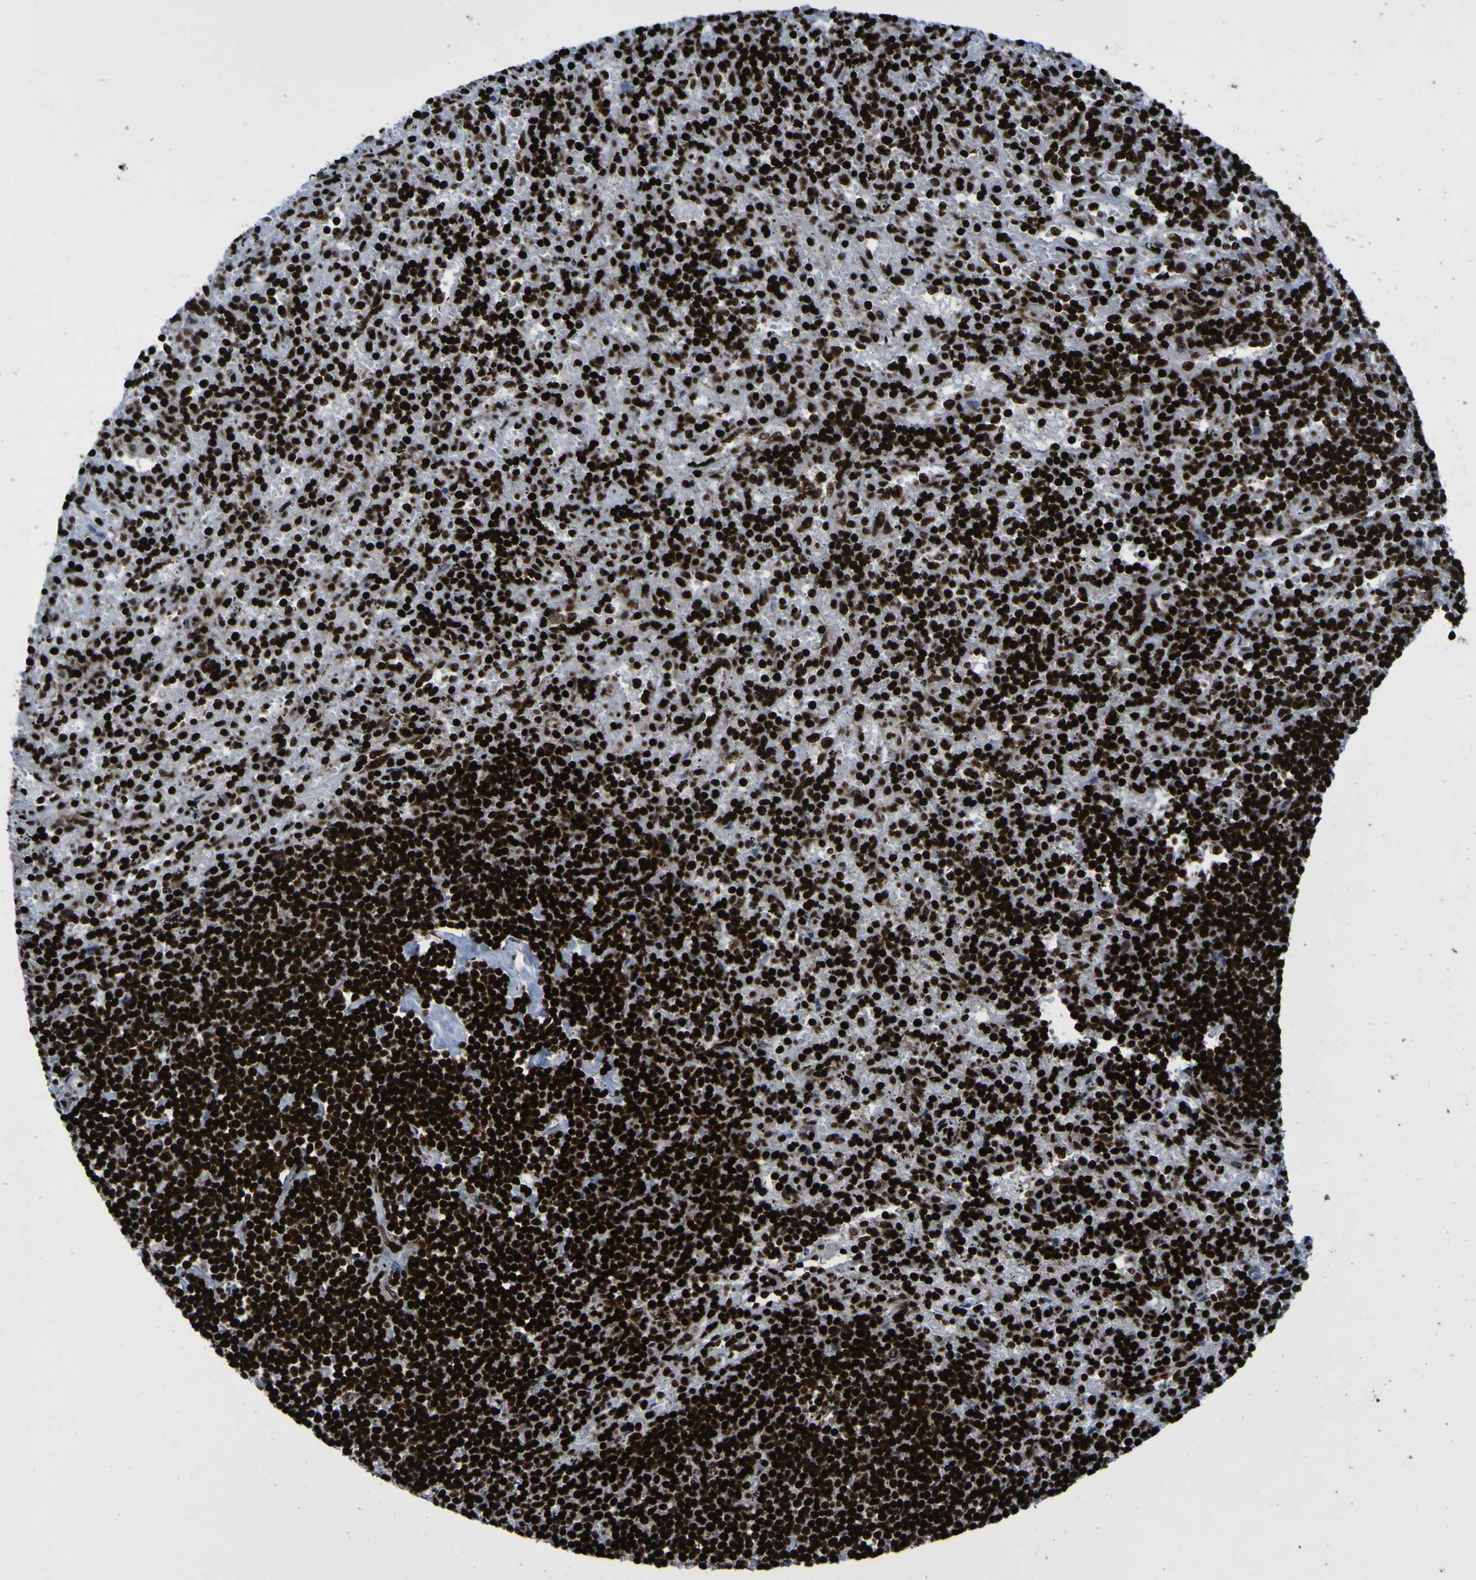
{"staining": {"intensity": "strong", "quantity": ">75%", "location": "nuclear"}, "tissue": "lymphoma", "cell_type": "Tumor cells", "image_type": "cancer", "snomed": [{"axis": "morphology", "description": "Malignant lymphoma, non-Hodgkin's type, Low grade"}, {"axis": "topography", "description": "Spleen"}], "caption": "A photomicrograph showing strong nuclear staining in approximately >75% of tumor cells in lymphoma, as visualized by brown immunohistochemical staining.", "gene": "NPM1", "patient": {"sex": "male", "age": 76}}